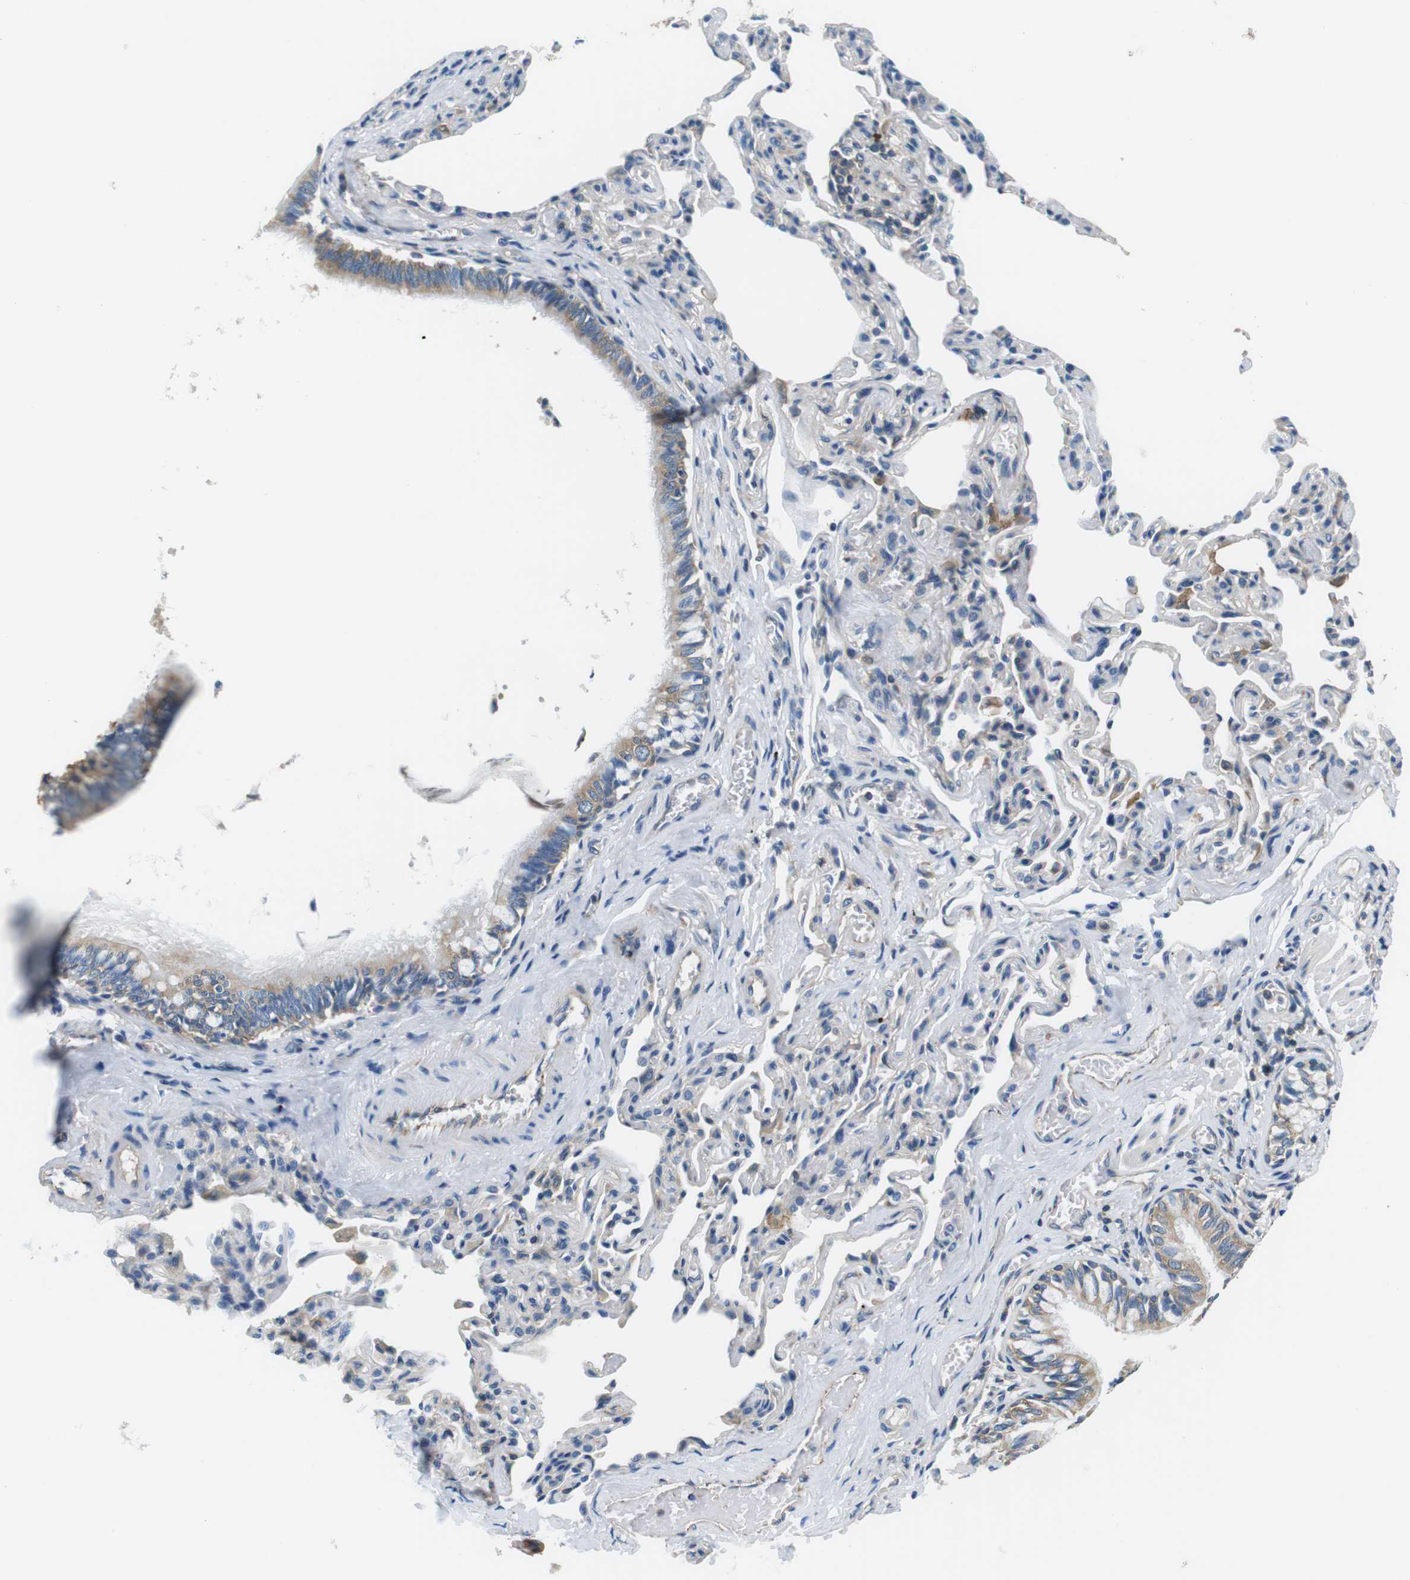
{"staining": {"intensity": "moderate", "quantity": ">75%", "location": "cytoplasmic/membranous"}, "tissue": "bronchus", "cell_type": "Respiratory epithelial cells", "image_type": "normal", "snomed": [{"axis": "morphology", "description": "Normal tissue, NOS"}, {"axis": "topography", "description": "Bronchus"}, {"axis": "topography", "description": "Lung"}], "caption": "The image displays staining of normal bronchus, revealing moderate cytoplasmic/membranous protein staining (brown color) within respiratory epithelial cells.", "gene": "DENND4C", "patient": {"sex": "male", "age": 64}}